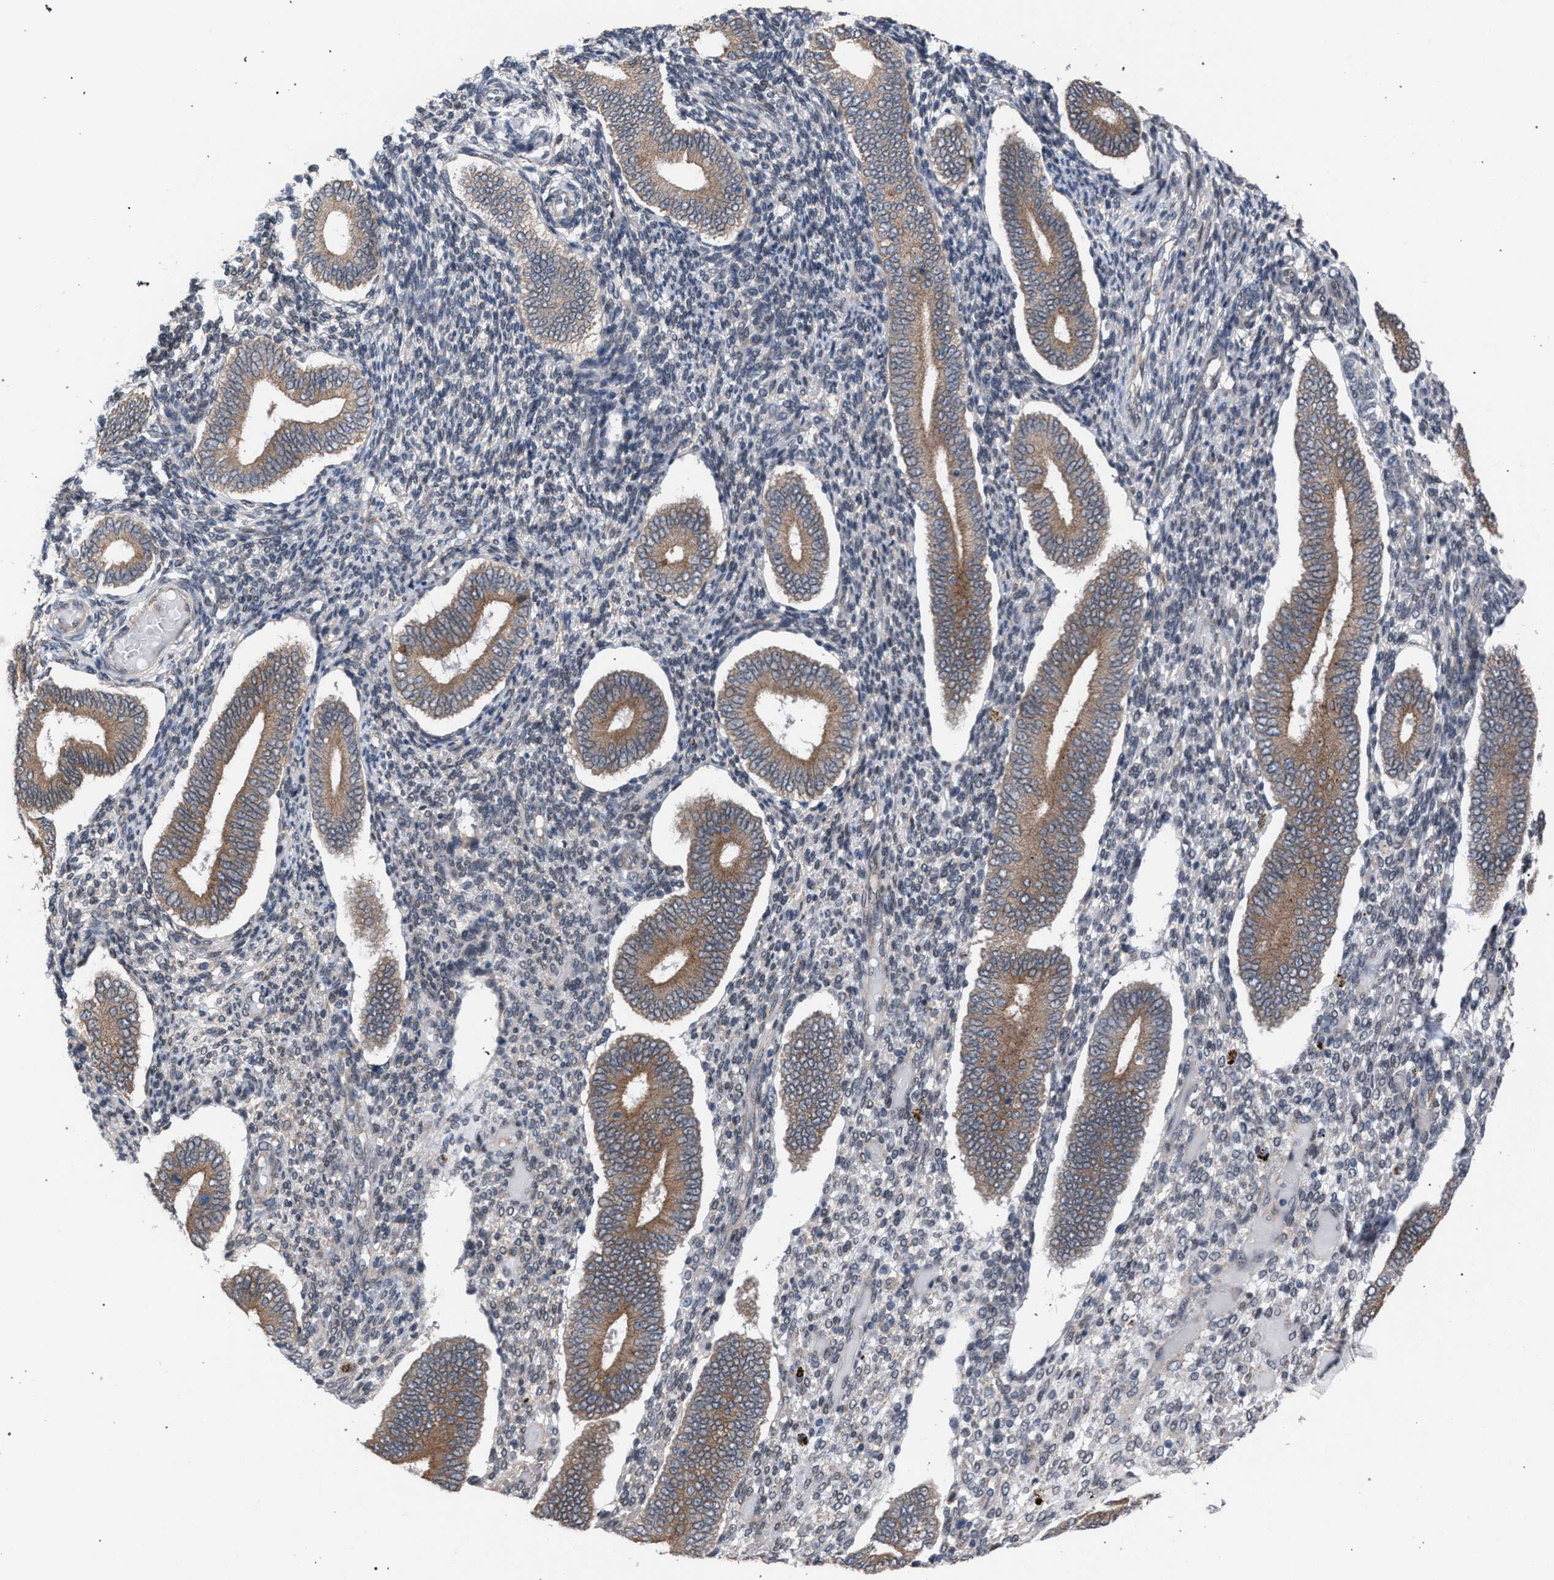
{"staining": {"intensity": "negative", "quantity": "none", "location": "none"}, "tissue": "endometrium", "cell_type": "Cells in endometrial stroma", "image_type": "normal", "snomed": [{"axis": "morphology", "description": "Normal tissue, NOS"}, {"axis": "topography", "description": "Endometrium"}], "caption": "Photomicrograph shows no protein positivity in cells in endometrial stroma of unremarkable endometrium.", "gene": "ARPC5L", "patient": {"sex": "female", "age": 42}}